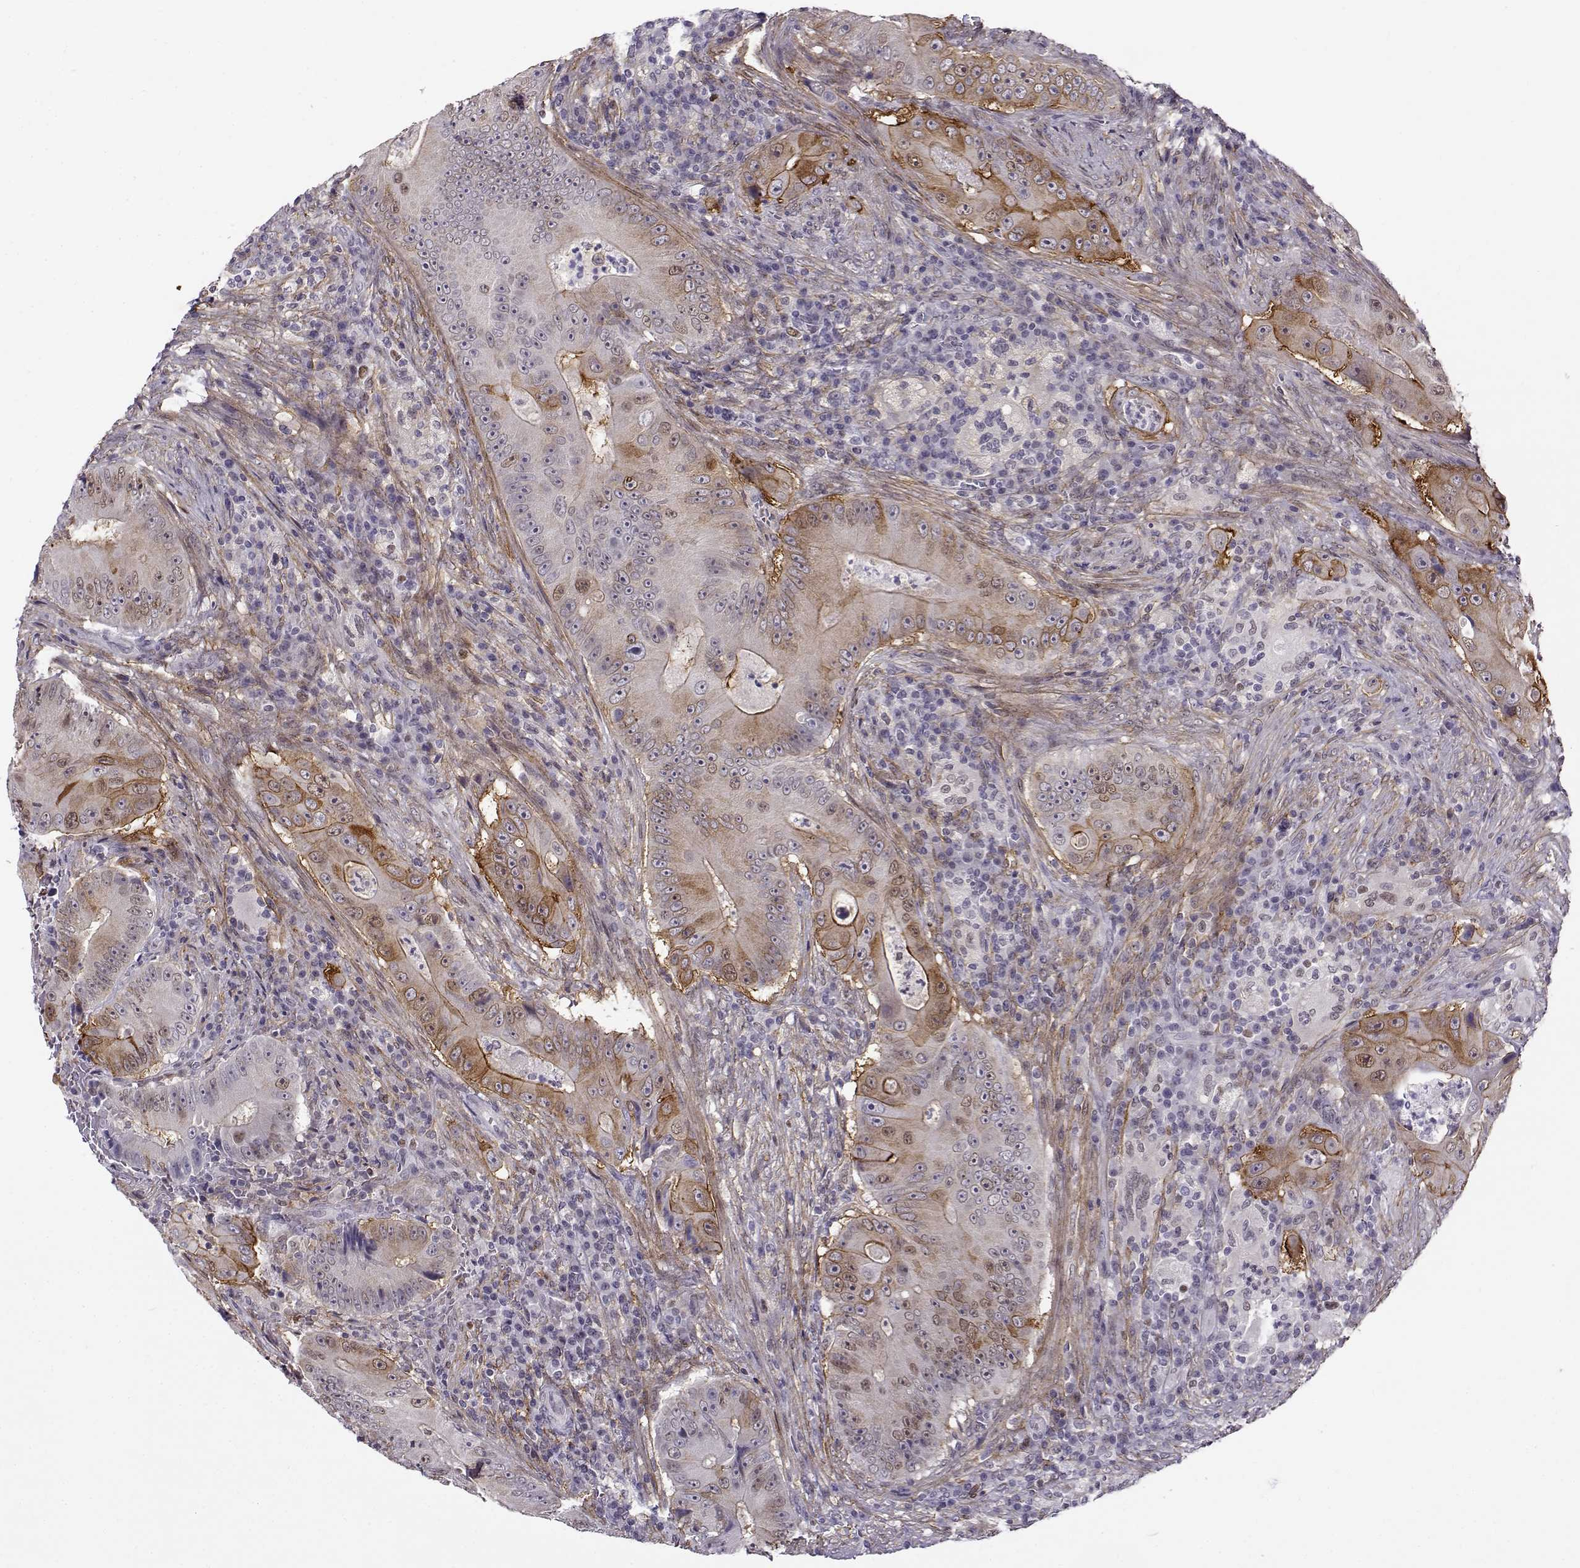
{"staining": {"intensity": "weak", "quantity": "<25%", "location": "cytoplasmic/membranous"}, "tissue": "colorectal cancer", "cell_type": "Tumor cells", "image_type": "cancer", "snomed": [{"axis": "morphology", "description": "Adenocarcinoma, NOS"}, {"axis": "topography", "description": "Colon"}], "caption": "IHC photomicrograph of neoplastic tissue: human colorectal cancer stained with DAB exhibits no significant protein expression in tumor cells.", "gene": "BACH1", "patient": {"sex": "female", "age": 86}}